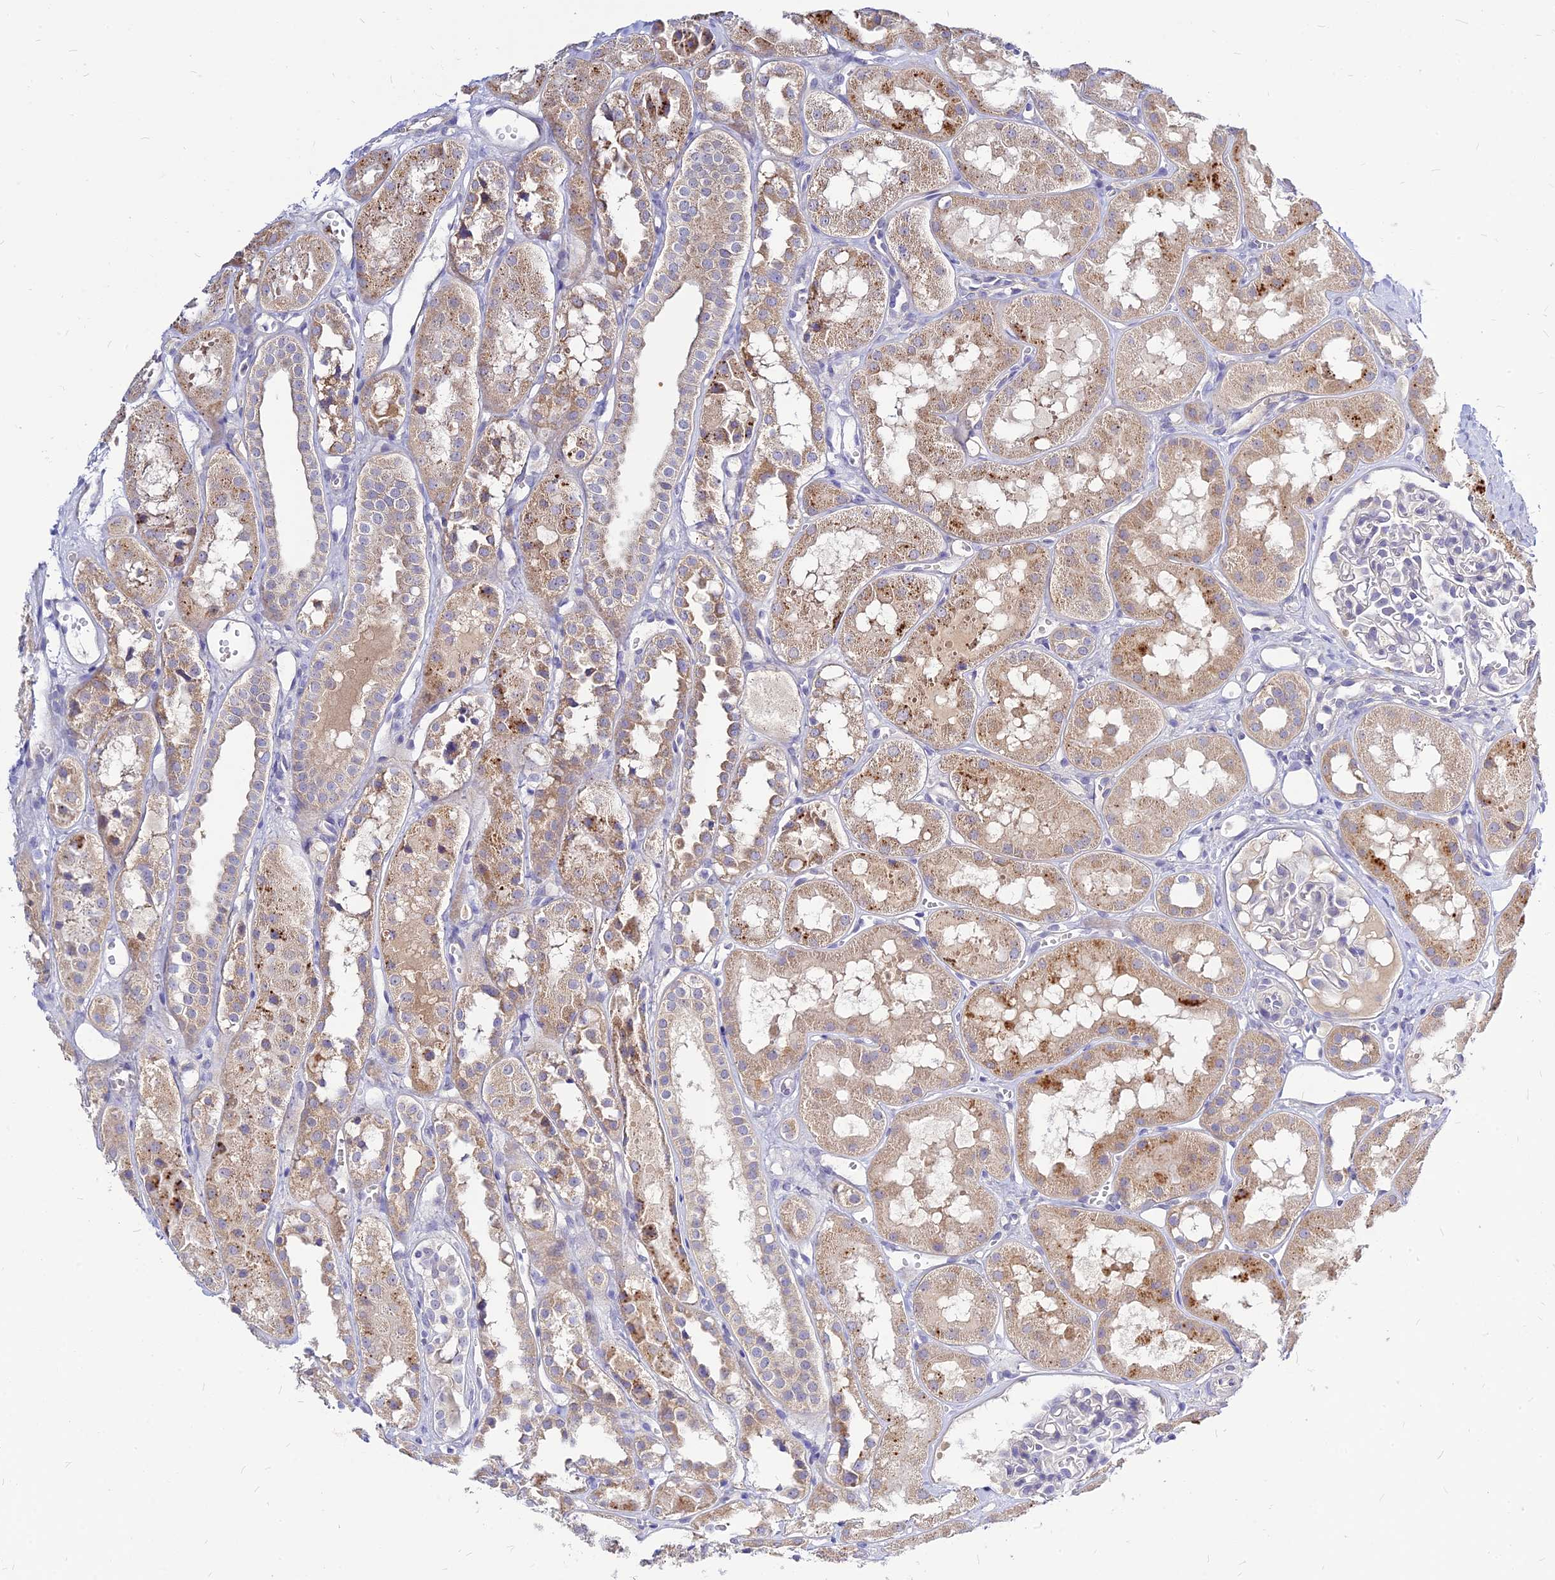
{"staining": {"intensity": "negative", "quantity": "none", "location": "none"}, "tissue": "kidney", "cell_type": "Cells in glomeruli", "image_type": "normal", "snomed": [{"axis": "morphology", "description": "Normal tissue, NOS"}, {"axis": "topography", "description": "Kidney"}], "caption": "Kidney was stained to show a protein in brown. There is no significant expression in cells in glomeruli. (DAB (3,3'-diaminobenzidine) IHC, high magnification).", "gene": "CZIB", "patient": {"sex": "male", "age": 16}}